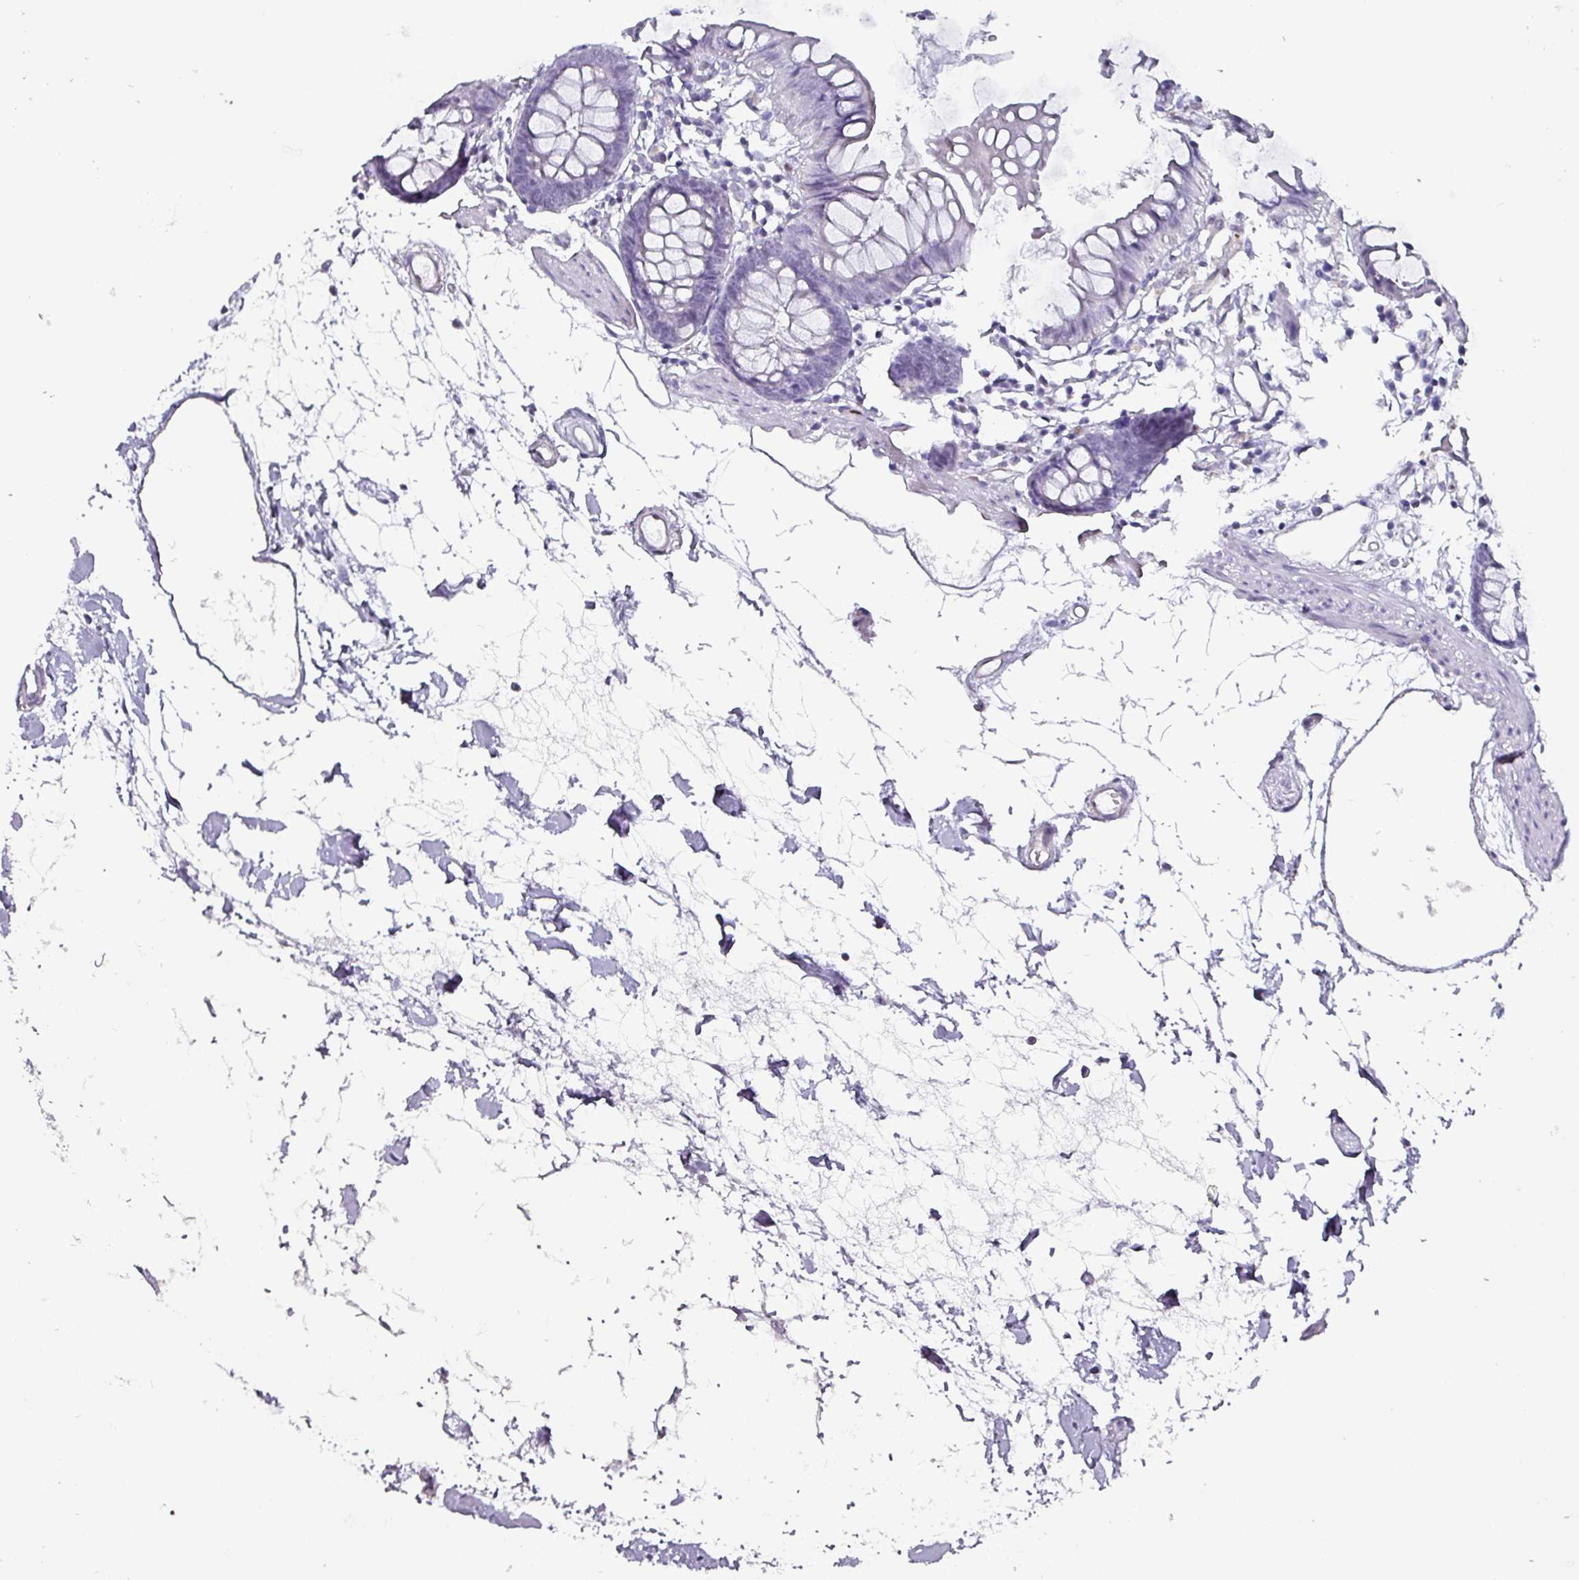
{"staining": {"intensity": "negative", "quantity": "none", "location": "none"}, "tissue": "colon", "cell_type": "Endothelial cells", "image_type": "normal", "snomed": [{"axis": "morphology", "description": "Normal tissue, NOS"}, {"axis": "topography", "description": "Colon"}], "caption": "Immunohistochemistry (IHC) of unremarkable human colon shows no expression in endothelial cells. (DAB (3,3'-diaminobenzidine) immunohistochemistry with hematoxylin counter stain).", "gene": "ZNF816", "patient": {"sex": "female", "age": 84}}